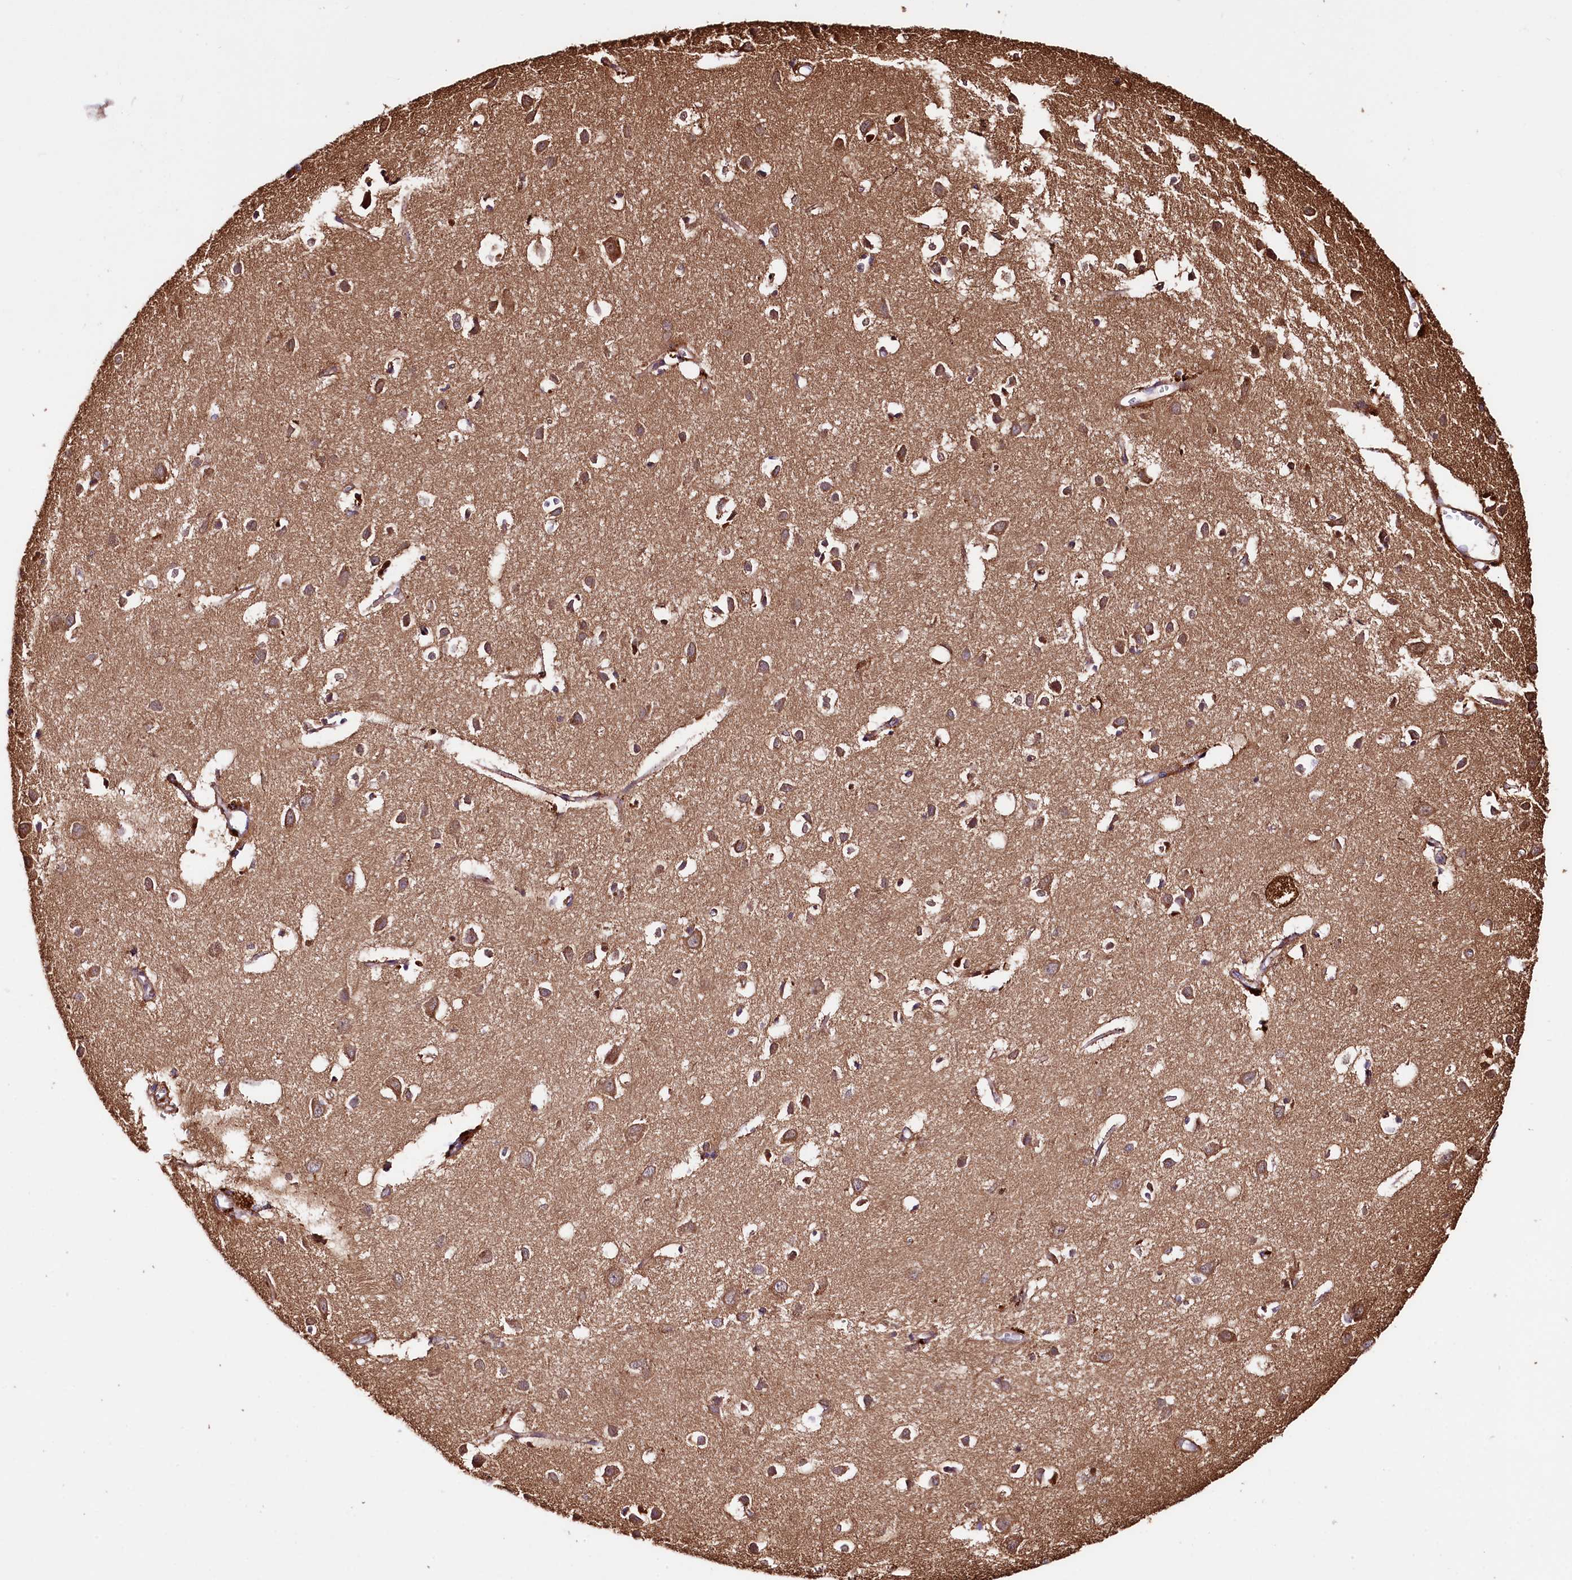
{"staining": {"intensity": "moderate", "quantity": "25%-75%", "location": "cytoplasmic/membranous"}, "tissue": "cerebral cortex", "cell_type": "Endothelial cells", "image_type": "normal", "snomed": [{"axis": "morphology", "description": "Normal tissue, NOS"}, {"axis": "topography", "description": "Cerebral cortex"}], "caption": "A brown stain highlights moderate cytoplasmic/membranous positivity of a protein in endothelial cells of benign human cerebral cortex. The protein of interest is stained brown, and the nuclei are stained in blue (DAB IHC with brightfield microscopy, high magnification).", "gene": "CEP295", "patient": {"sex": "female", "age": 64}}